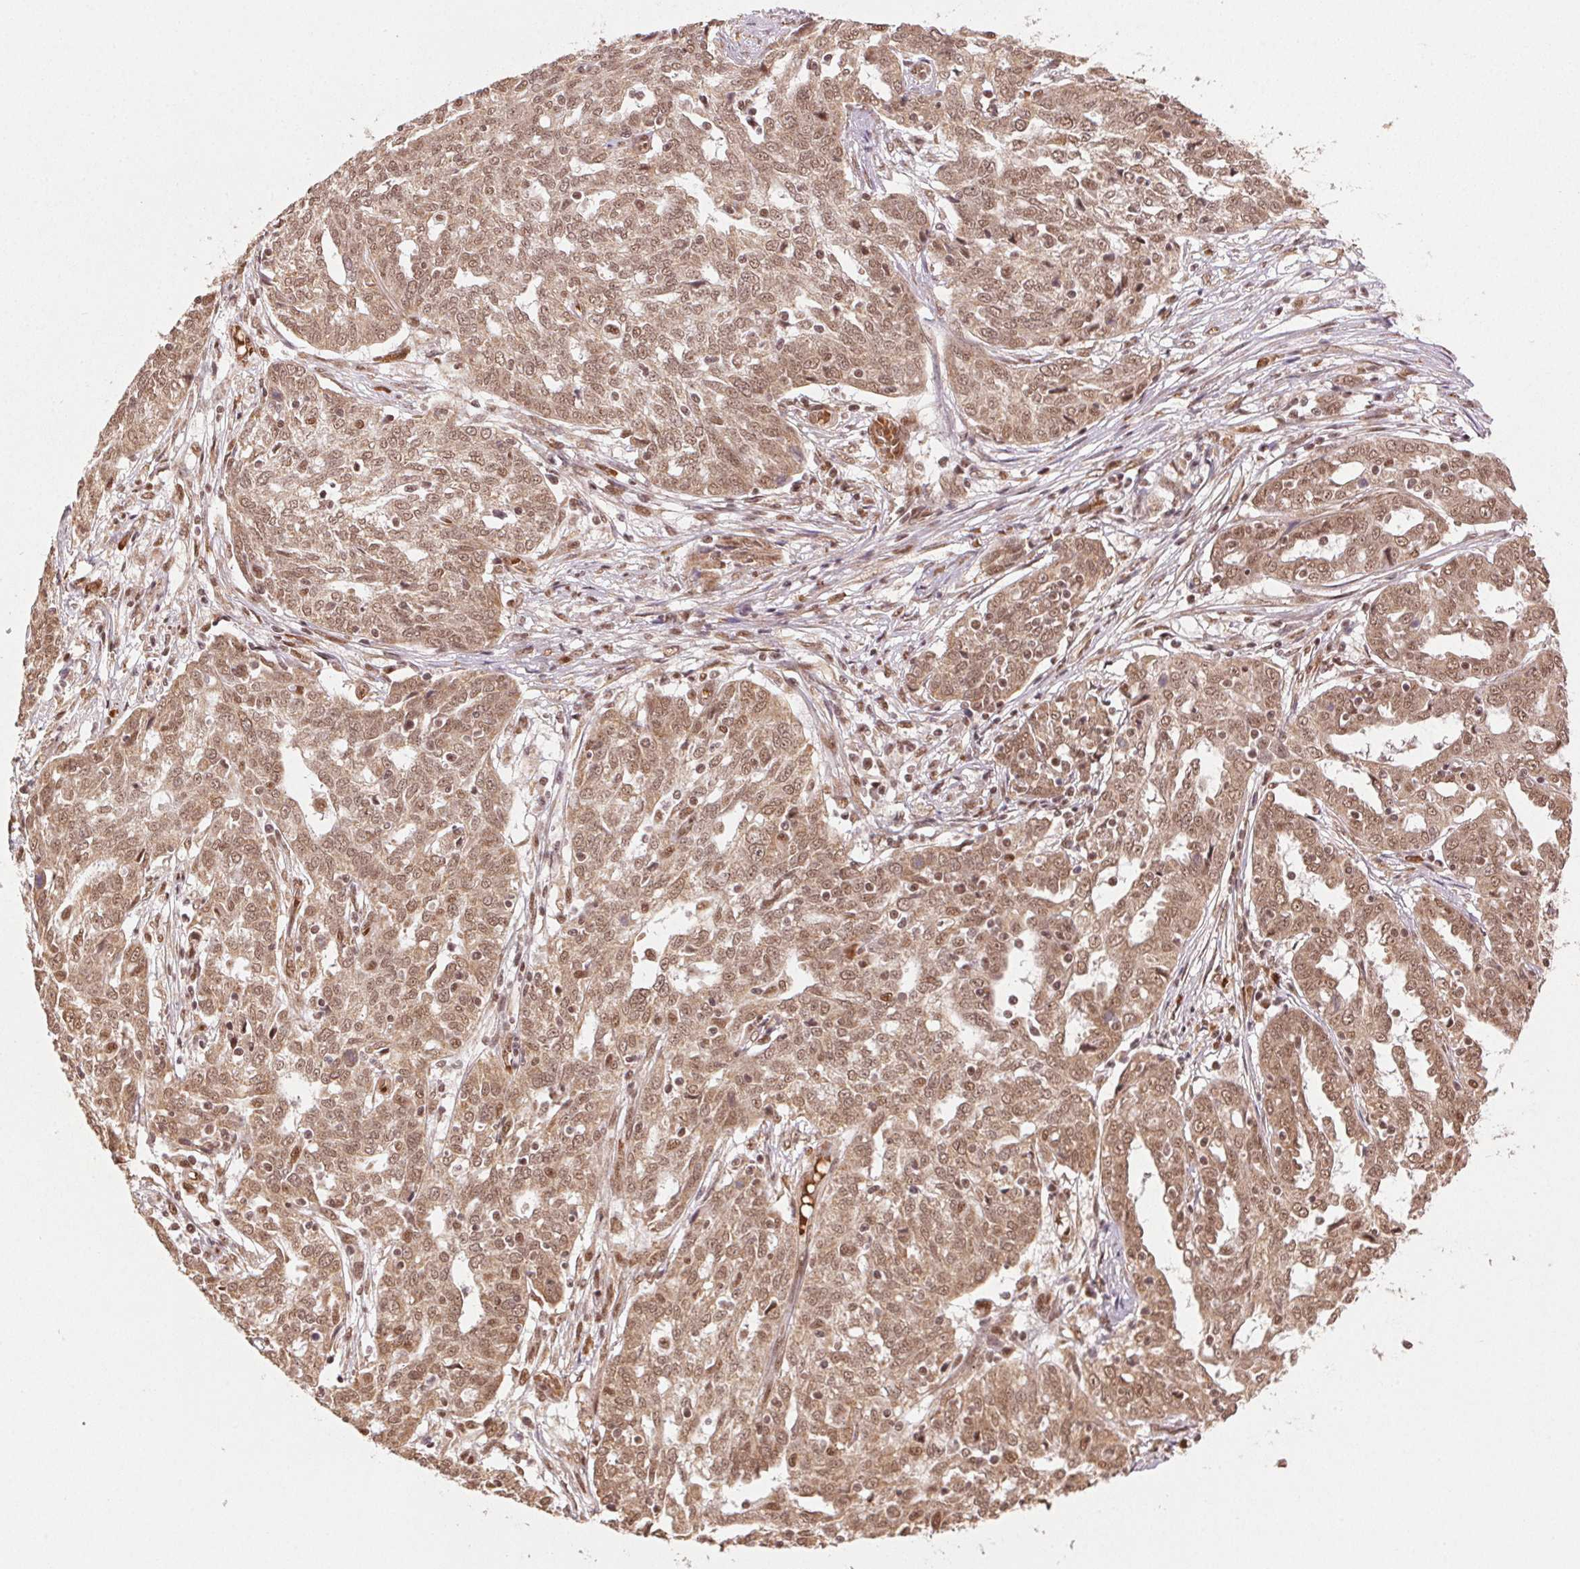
{"staining": {"intensity": "moderate", "quantity": ">75%", "location": "nuclear"}, "tissue": "ovarian cancer", "cell_type": "Tumor cells", "image_type": "cancer", "snomed": [{"axis": "morphology", "description": "Cystadenocarcinoma, serous, NOS"}, {"axis": "topography", "description": "Ovary"}], "caption": "Tumor cells show moderate nuclear expression in approximately >75% of cells in ovarian serous cystadenocarcinoma.", "gene": "TREML4", "patient": {"sex": "female", "age": 67}}